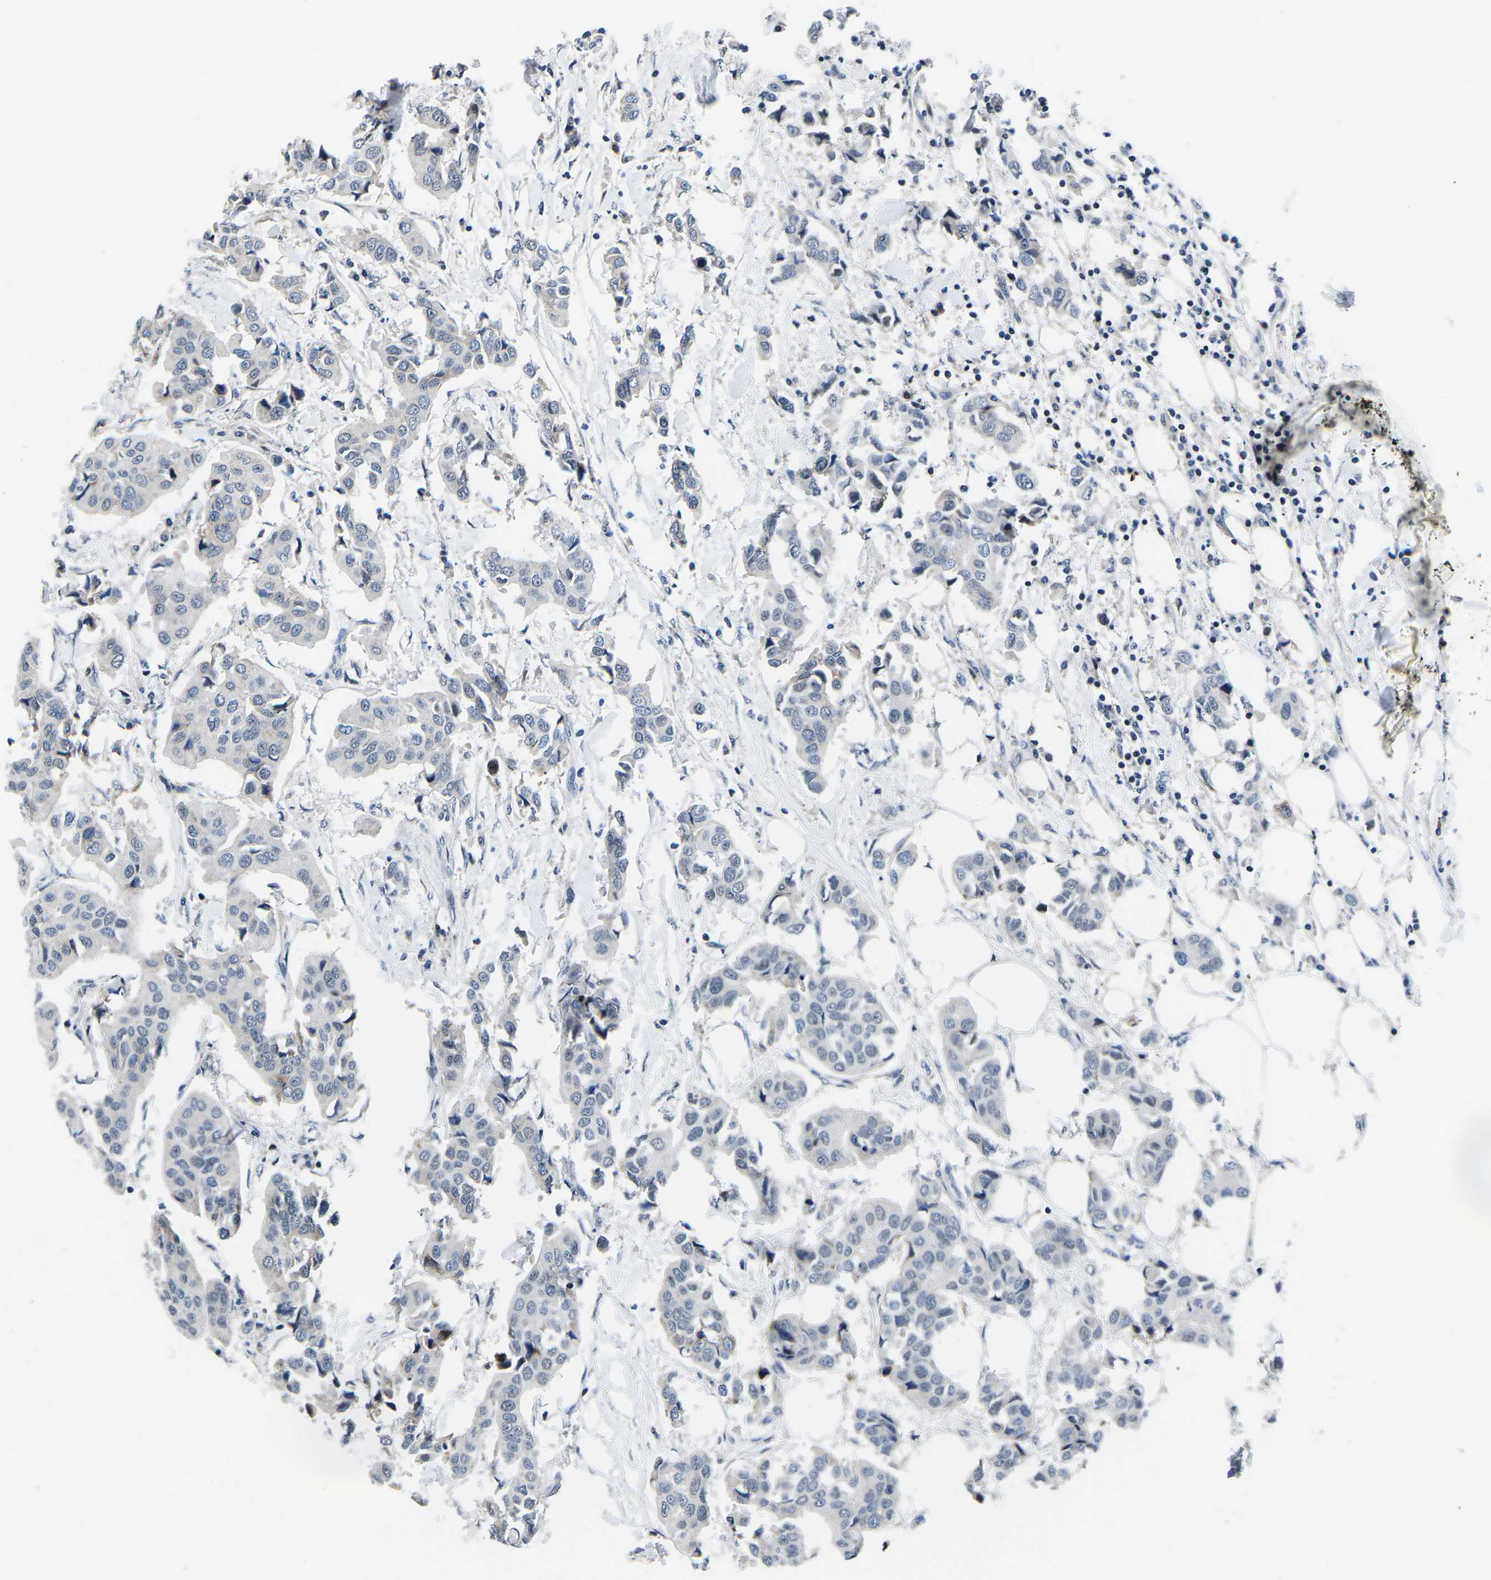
{"staining": {"intensity": "moderate", "quantity": "<25%", "location": "nuclear"}, "tissue": "breast cancer", "cell_type": "Tumor cells", "image_type": "cancer", "snomed": [{"axis": "morphology", "description": "Duct carcinoma"}, {"axis": "topography", "description": "Breast"}], "caption": "Breast intraductal carcinoma was stained to show a protein in brown. There is low levels of moderate nuclear expression in approximately <25% of tumor cells.", "gene": "CDC73", "patient": {"sex": "female", "age": 80}}